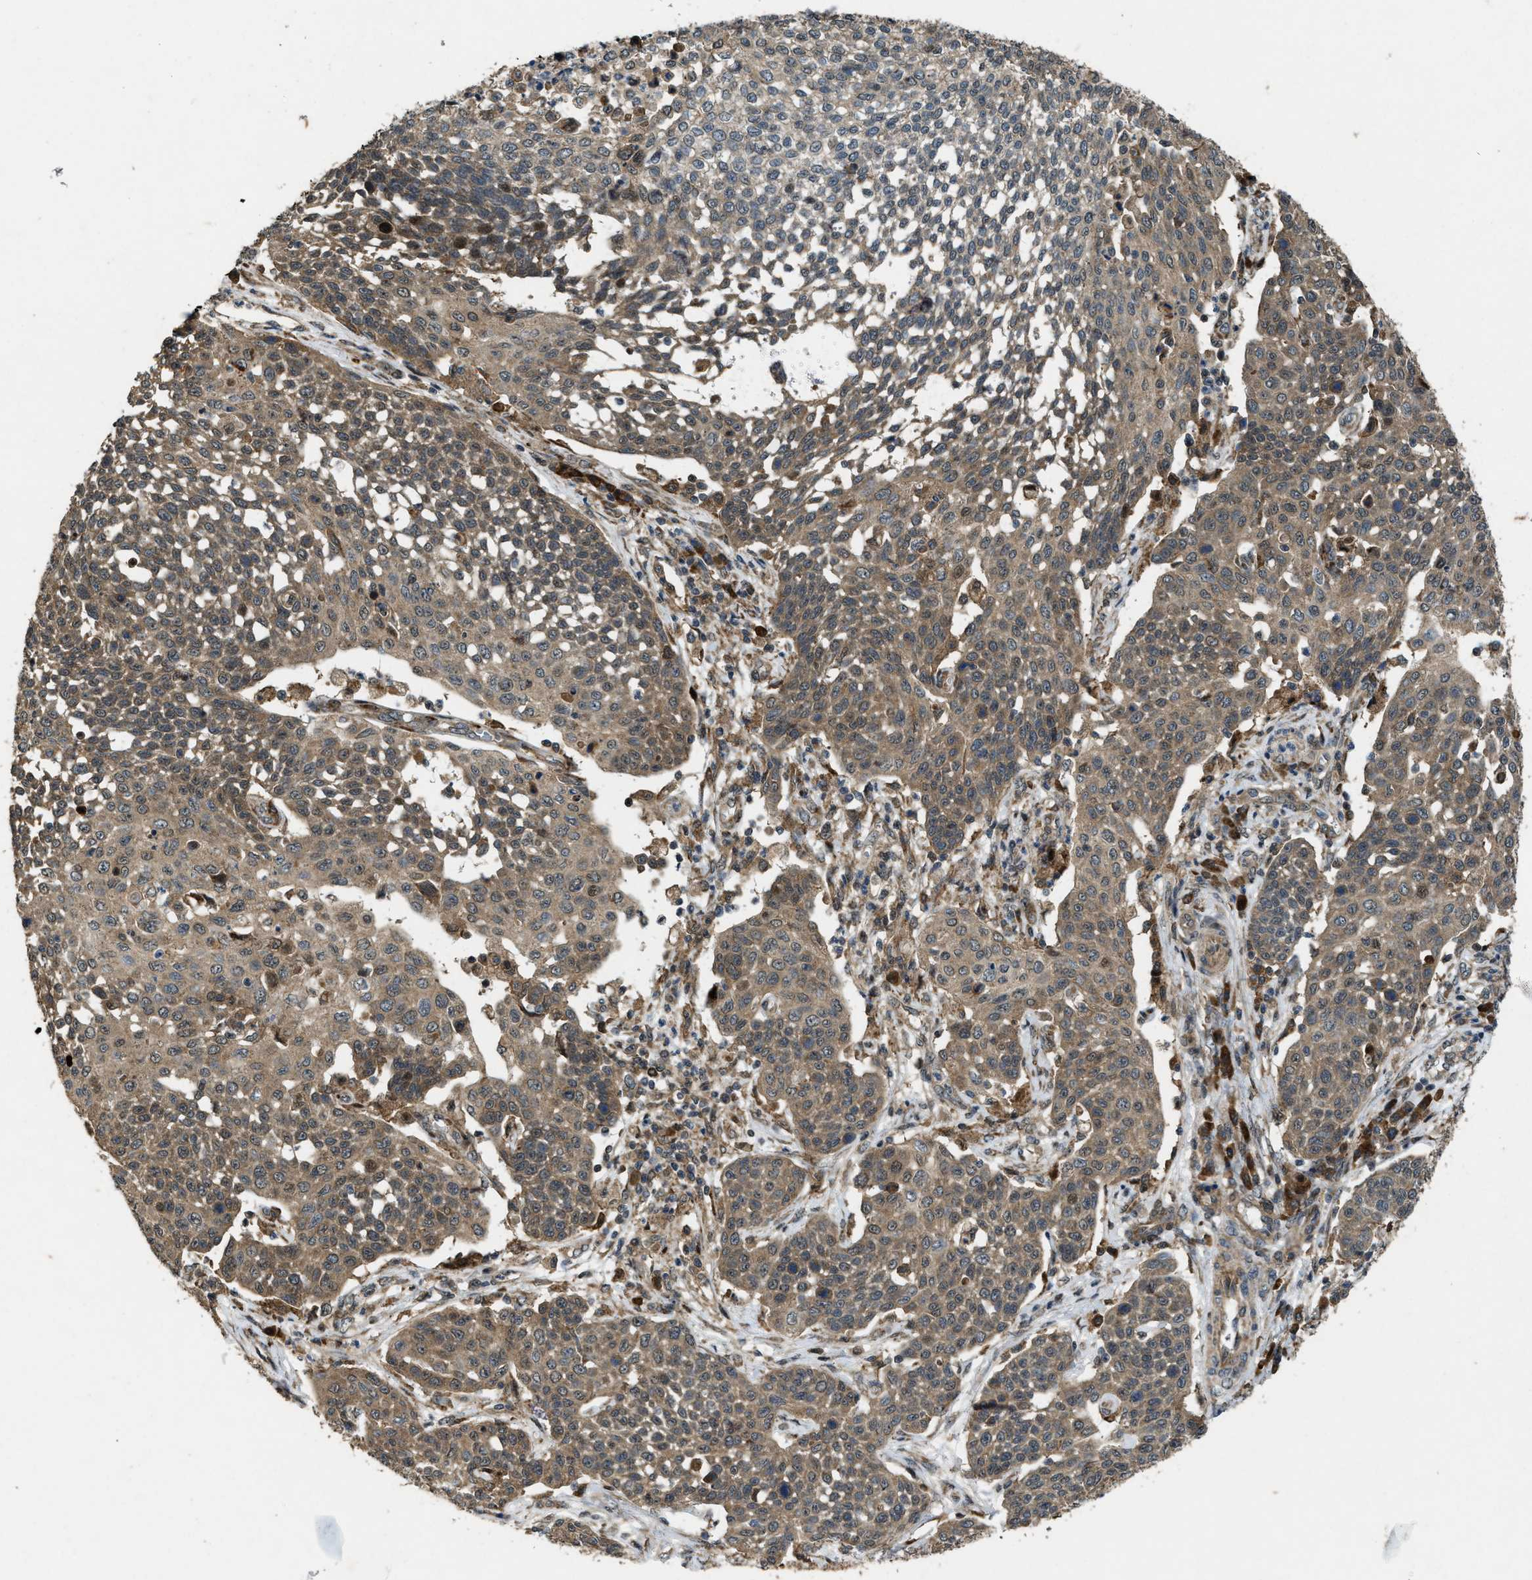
{"staining": {"intensity": "moderate", "quantity": ">75%", "location": "cytoplasmic/membranous"}, "tissue": "cervical cancer", "cell_type": "Tumor cells", "image_type": "cancer", "snomed": [{"axis": "morphology", "description": "Squamous cell carcinoma, NOS"}, {"axis": "topography", "description": "Cervix"}], "caption": "DAB (3,3'-diaminobenzidine) immunohistochemical staining of squamous cell carcinoma (cervical) displays moderate cytoplasmic/membranous protein positivity in approximately >75% of tumor cells.", "gene": "LRRC72", "patient": {"sex": "female", "age": 34}}